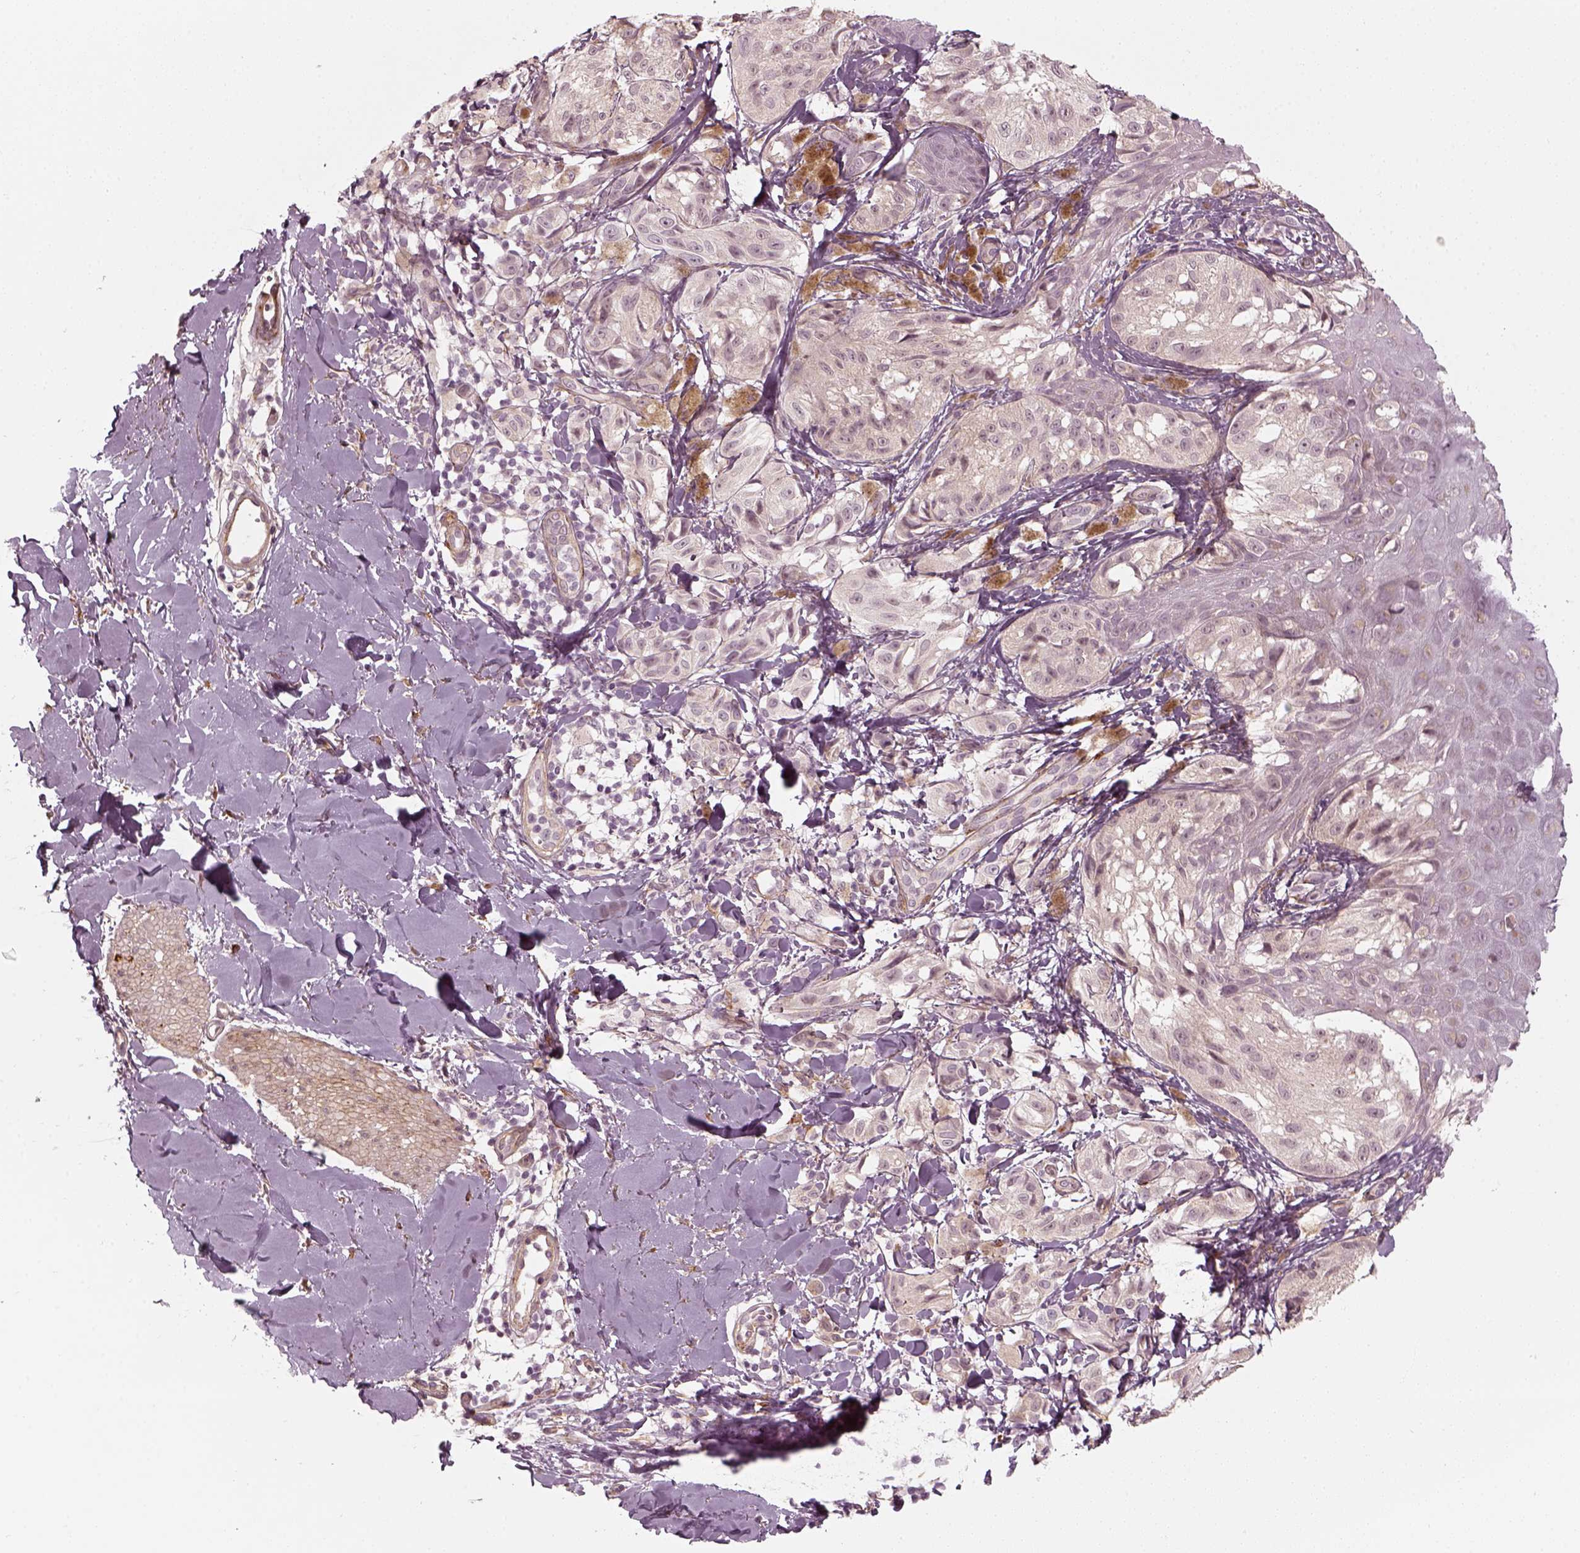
{"staining": {"intensity": "negative", "quantity": "none", "location": "none"}, "tissue": "melanoma", "cell_type": "Tumor cells", "image_type": "cancer", "snomed": [{"axis": "morphology", "description": "Malignant melanoma, NOS"}, {"axis": "topography", "description": "Skin"}], "caption": "Immunohistochemical staining of melanoma reveals no significant expression in tumor cells.", "gene": "LAMB2", "patient": {"sex": "male", "age": 36}}